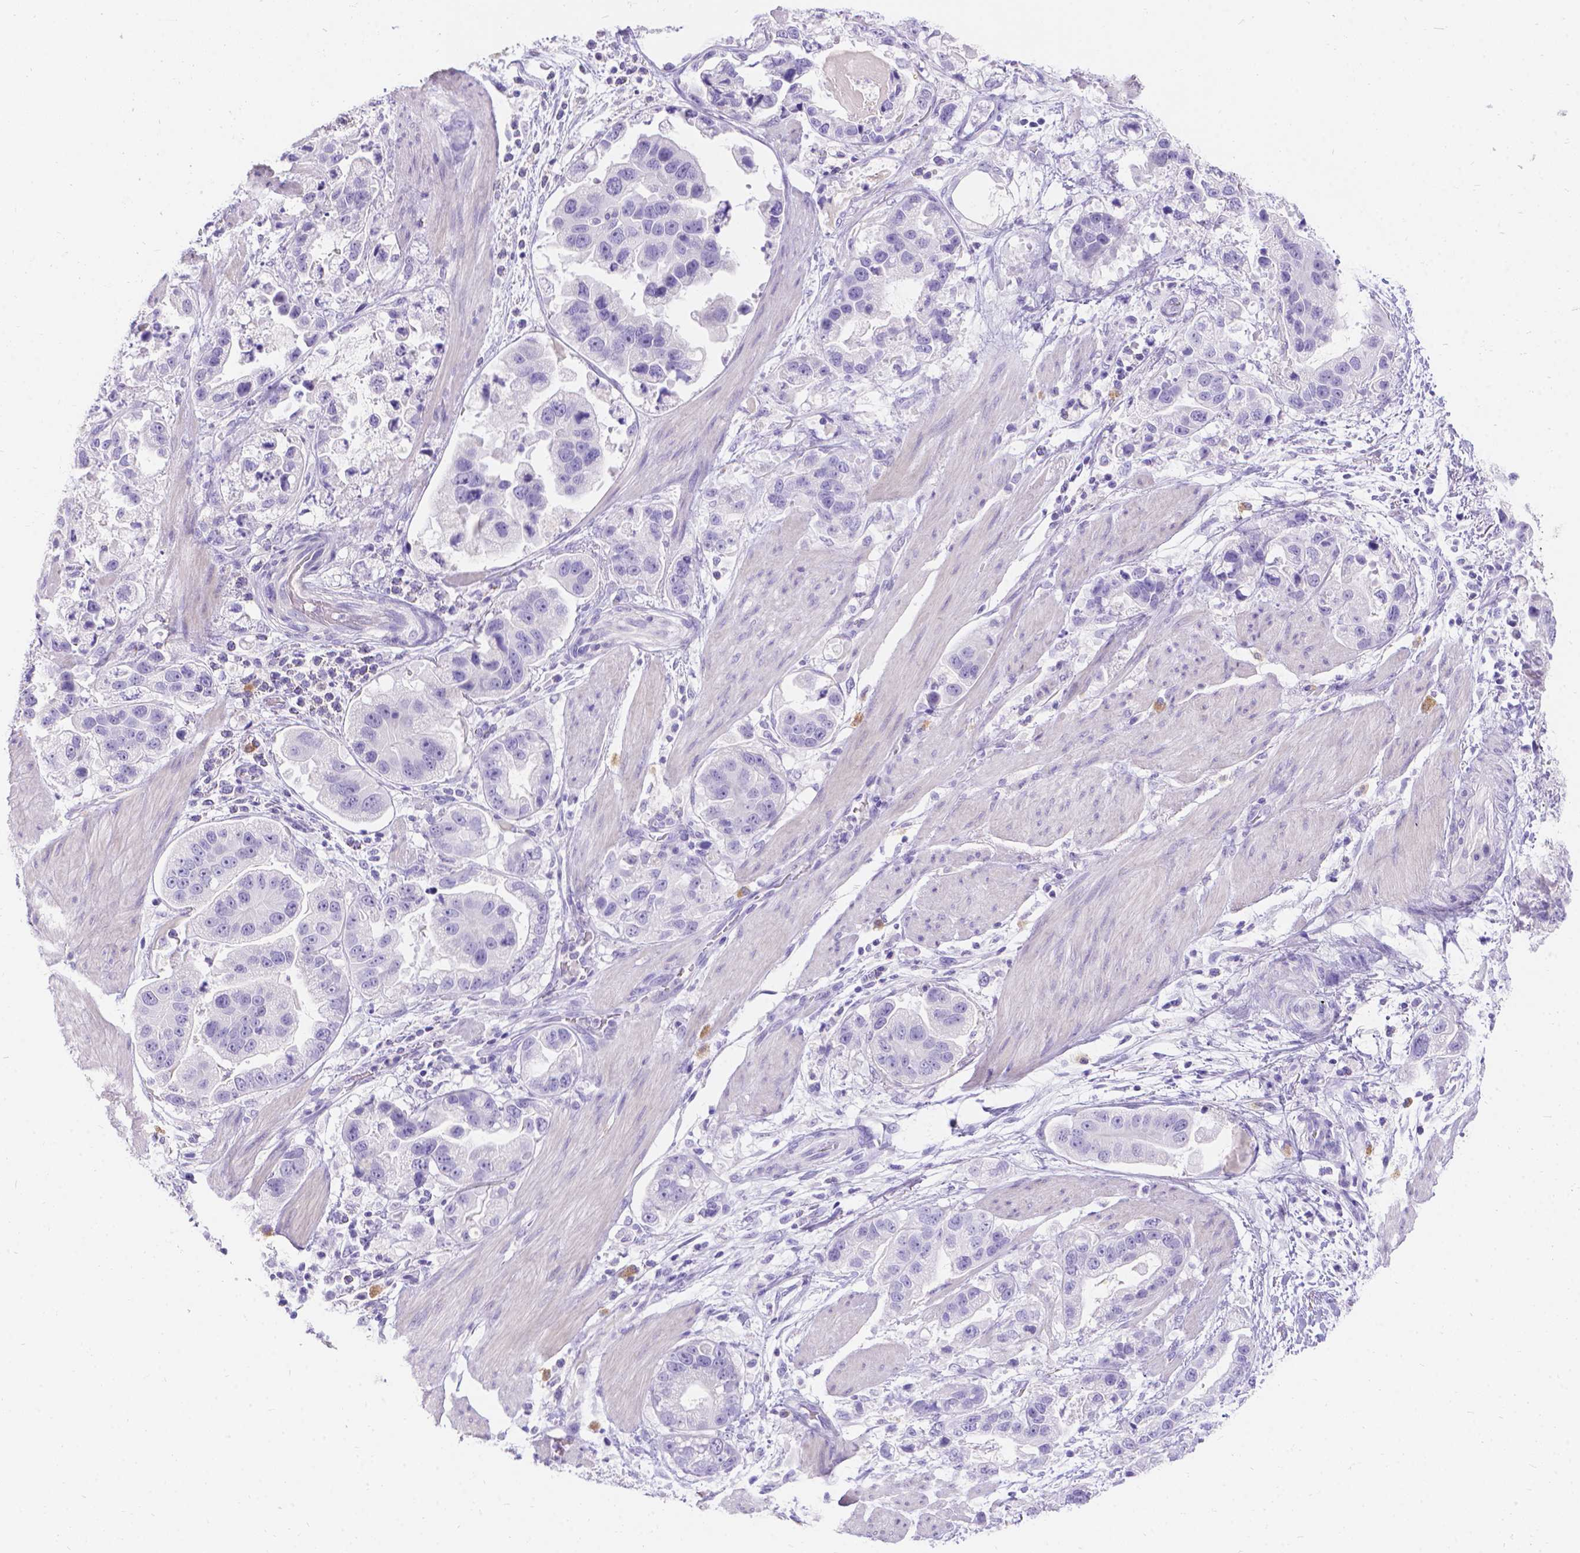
{"staining": {"intensity": "negative", "quantity": "none", "location": "none"}, "tissue": "stomach cancer", "cell_type": "Tumor cells", "image_type": "cancer", "snomed": [{"axis": "morphology", "description": "Adenocarcinoma, NOS"}, {"axis": "topography", "description": "Stomach"}], "caption": "DAB (3,3'-diaminobenzidine) immunohistochemical staining of human adenocarcinoma (stomach) exhibits no significant positivity in tumor cells.", "gene": "GNRHR", "patient": {"sex": "male", "age": 59}}